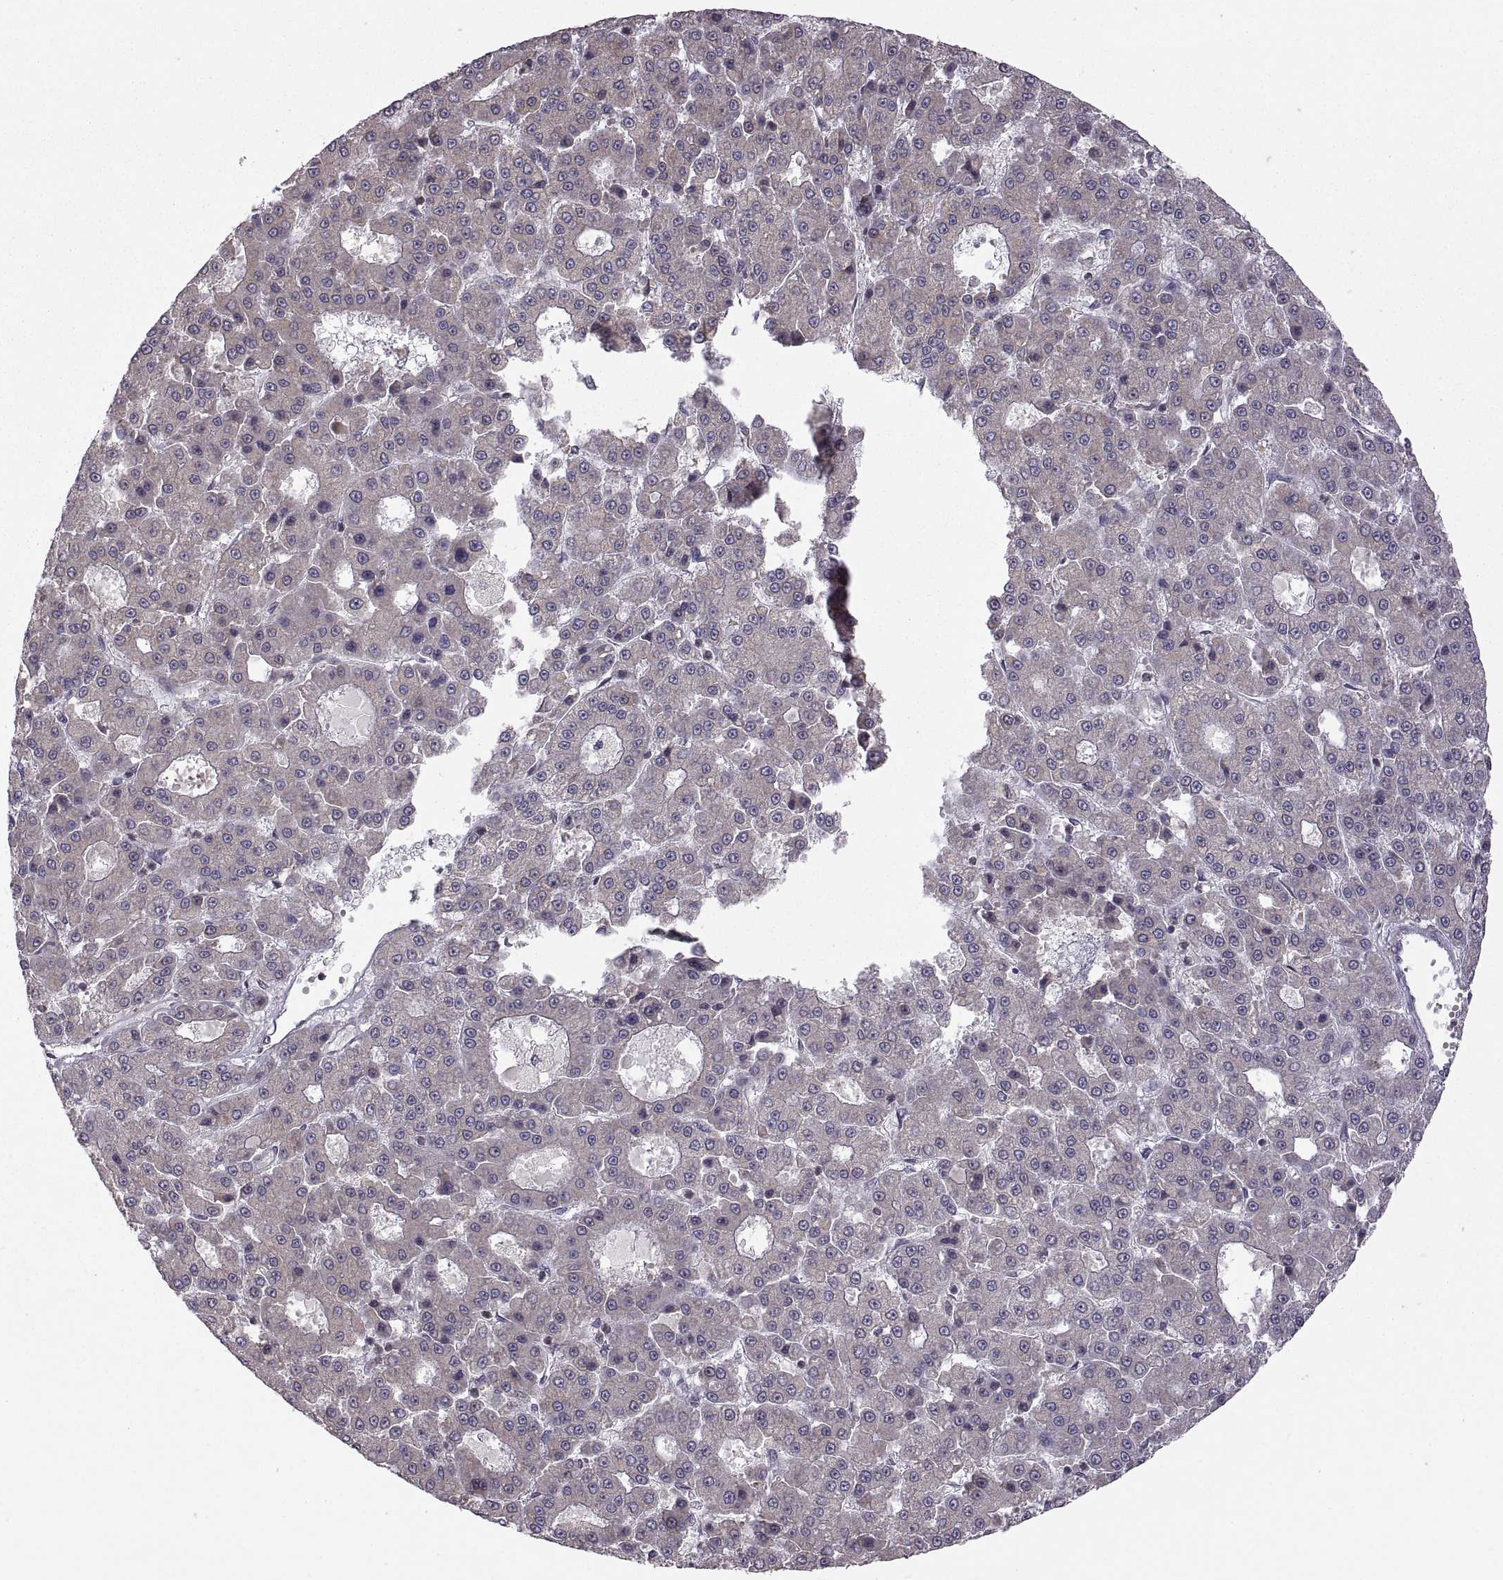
{"staining": {"intensity": "weak", "quantity": "<25%", "location": "cytoplasmic/membranous"}, "tissue": "liver cancer", "cell_type": "Tumor cells", "image_type": "cancer", "snomed": [{"axis": "morphology", "description": "Carcinoma, Hepatocellular, NOS"}, {"axis": "topography", "description": "Liver"}], "caption": "Tumor cells are negative for brown protein staining in liver cancer (hepatocellular carcinoma).", "gene": "PDIA3", "patient": {"sex": "male", "age": 70}}